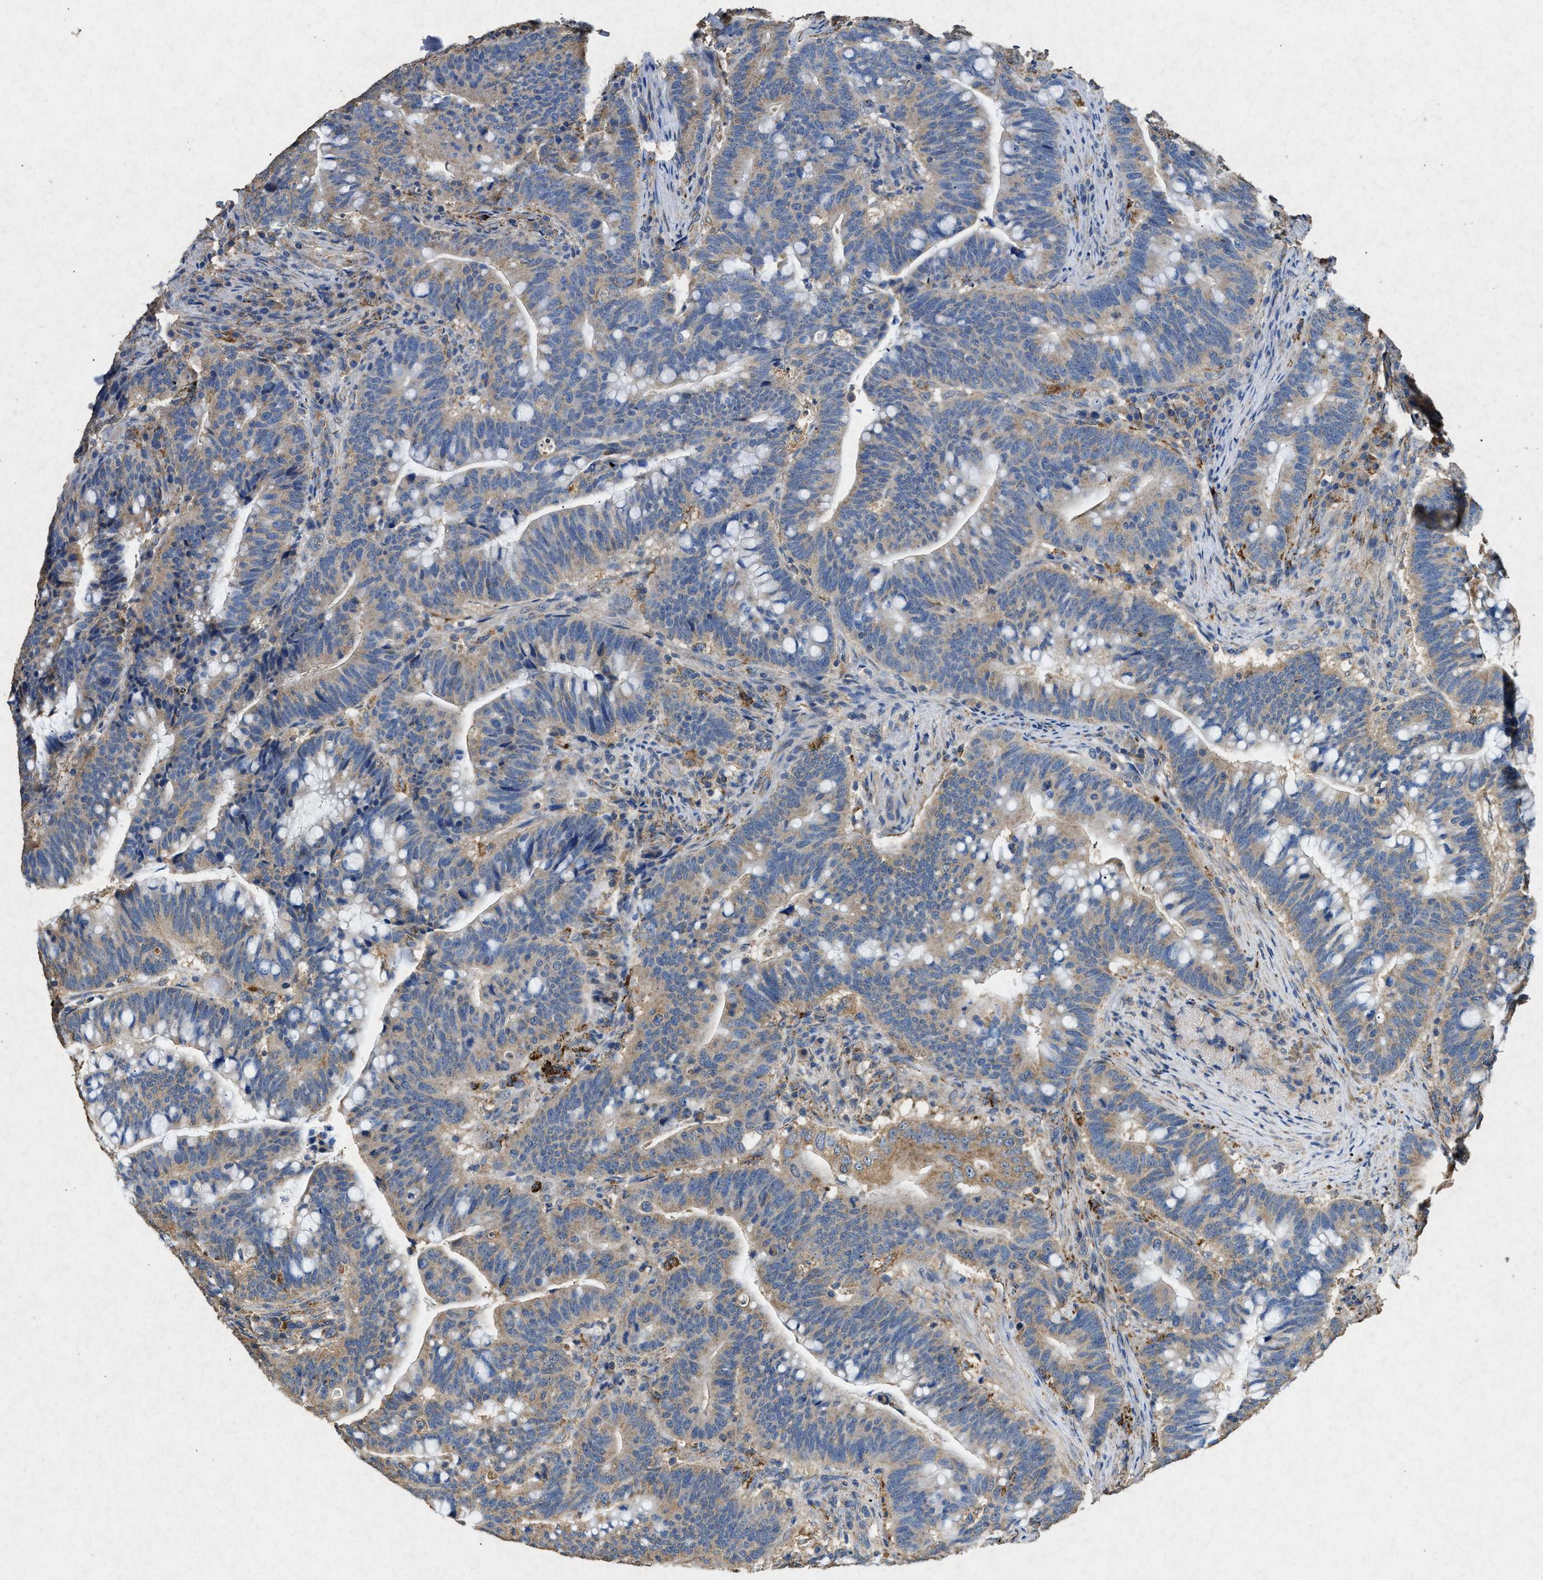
{"staining": {"intensity": "moderate", "quantity": ">75%", "location": "cytoplasmic/membranous"}, "tissue": "colorectal cancer", "cell_type": "Tumor cells", "image_type": "cancer", "snomed": [{"axis": "morphology", "description": "Normal tissue, NOS"}, {"axis": "morphology", "description": "Adenocarcinoma, NOS"}, {"axis": "topography", "description": "Colon"}], "caption": "Colorectal cancer was stained to show a protein in brown. There is medium levels of moderate cytoplasmic/membranous expression in about >75% of tumor cells.", "gene": "CDK15", "patient": {"sex": "female", "age": 66}}